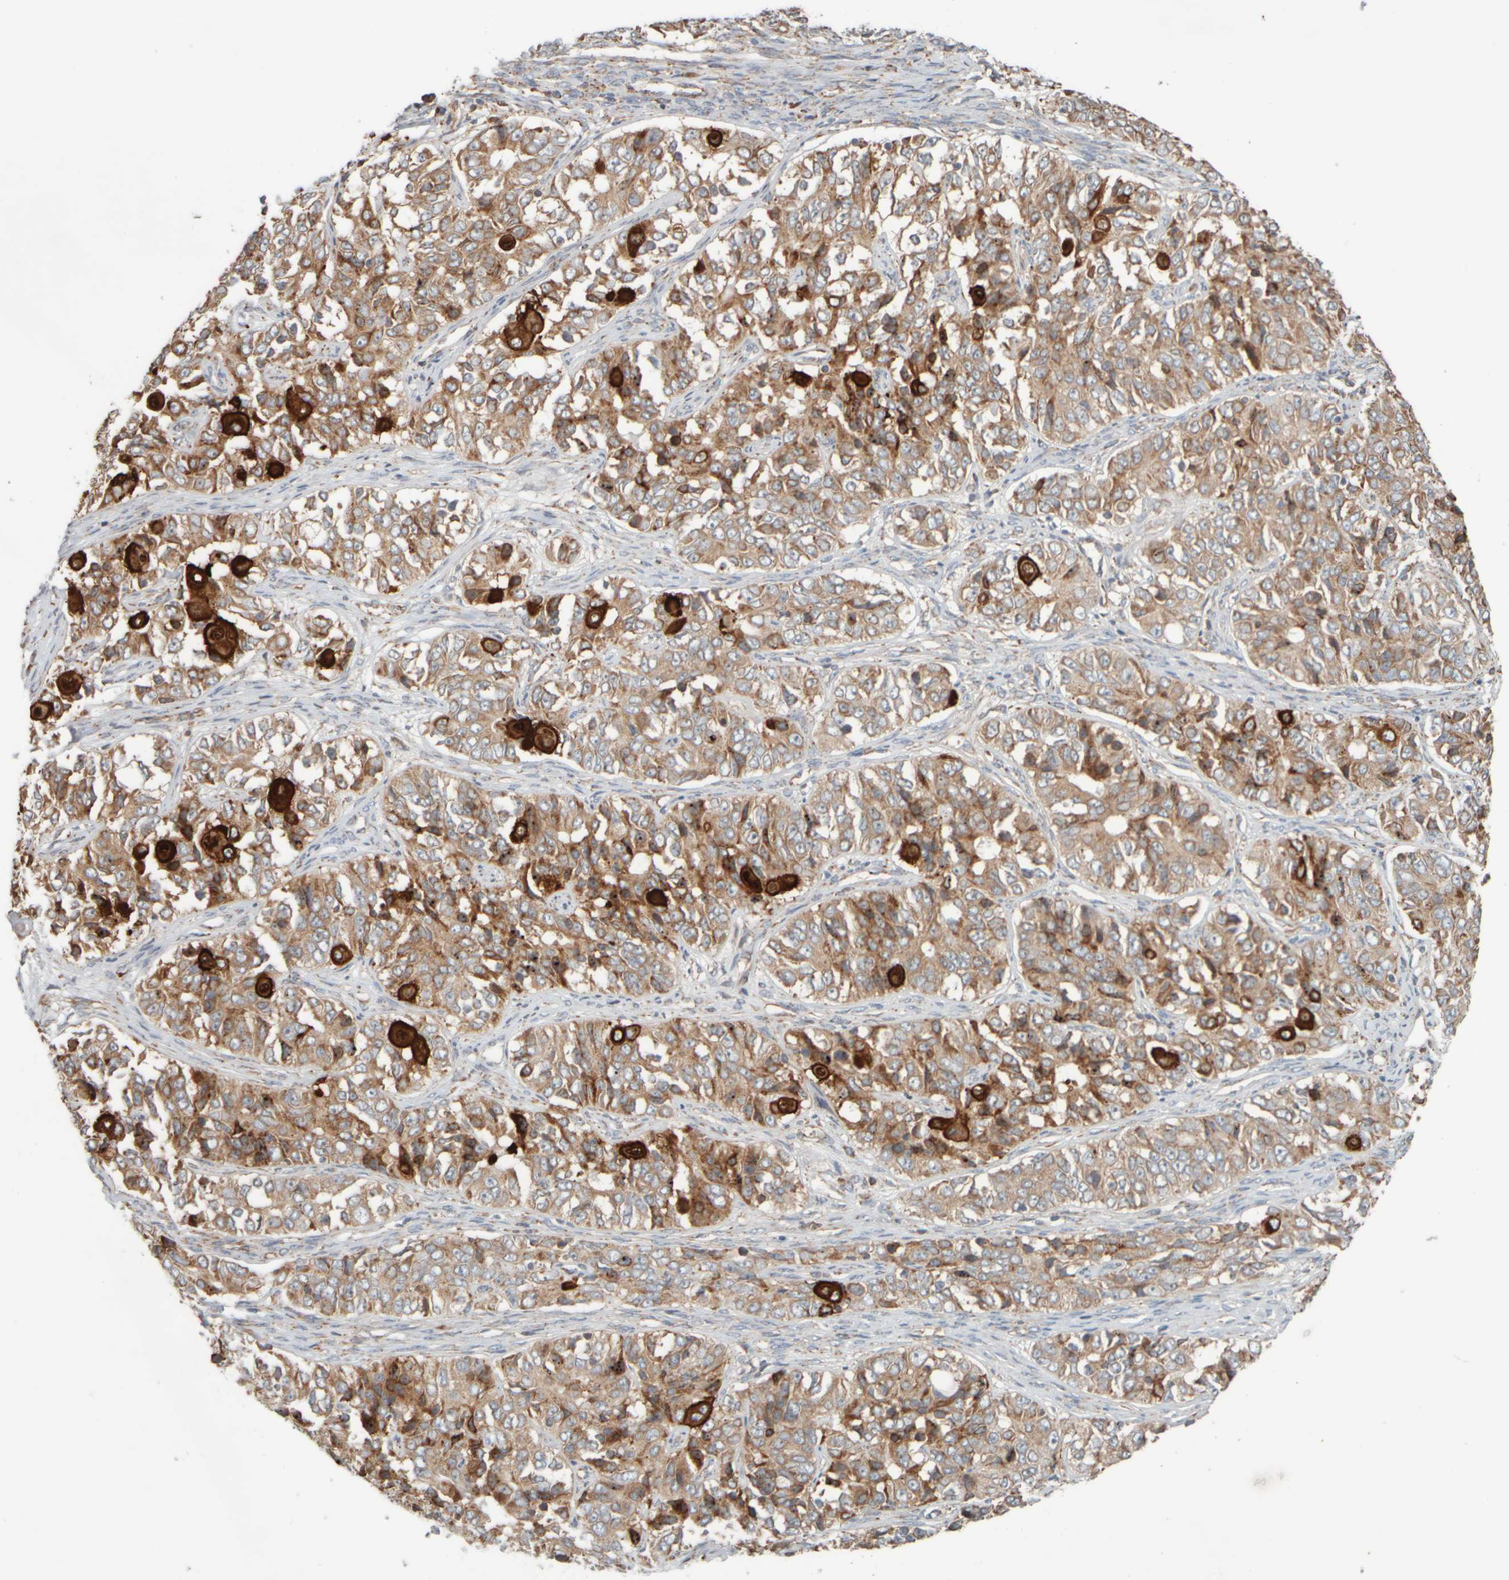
{"staining": {"intensity": "moderate", "quantity": ">75%", "location": "cytoplasmic/membranous"}, "tissue": "ovarian cancer", "cell_type": "Tumor cells", "image_type": "cancer", "snomed": [{"axis": "morphology", "description": "Carcinoma, endometroid"}, {"axis": "topography", "description": "Ovary"}], "caption": "Moderate cytoplasmic/membranous positivity is appreciated in approximately >75% of tumor cells in endometroid carcinoma (ovarian).", "gene": "EIF2B3", "patient": {"sex": "female", "age": 51}}